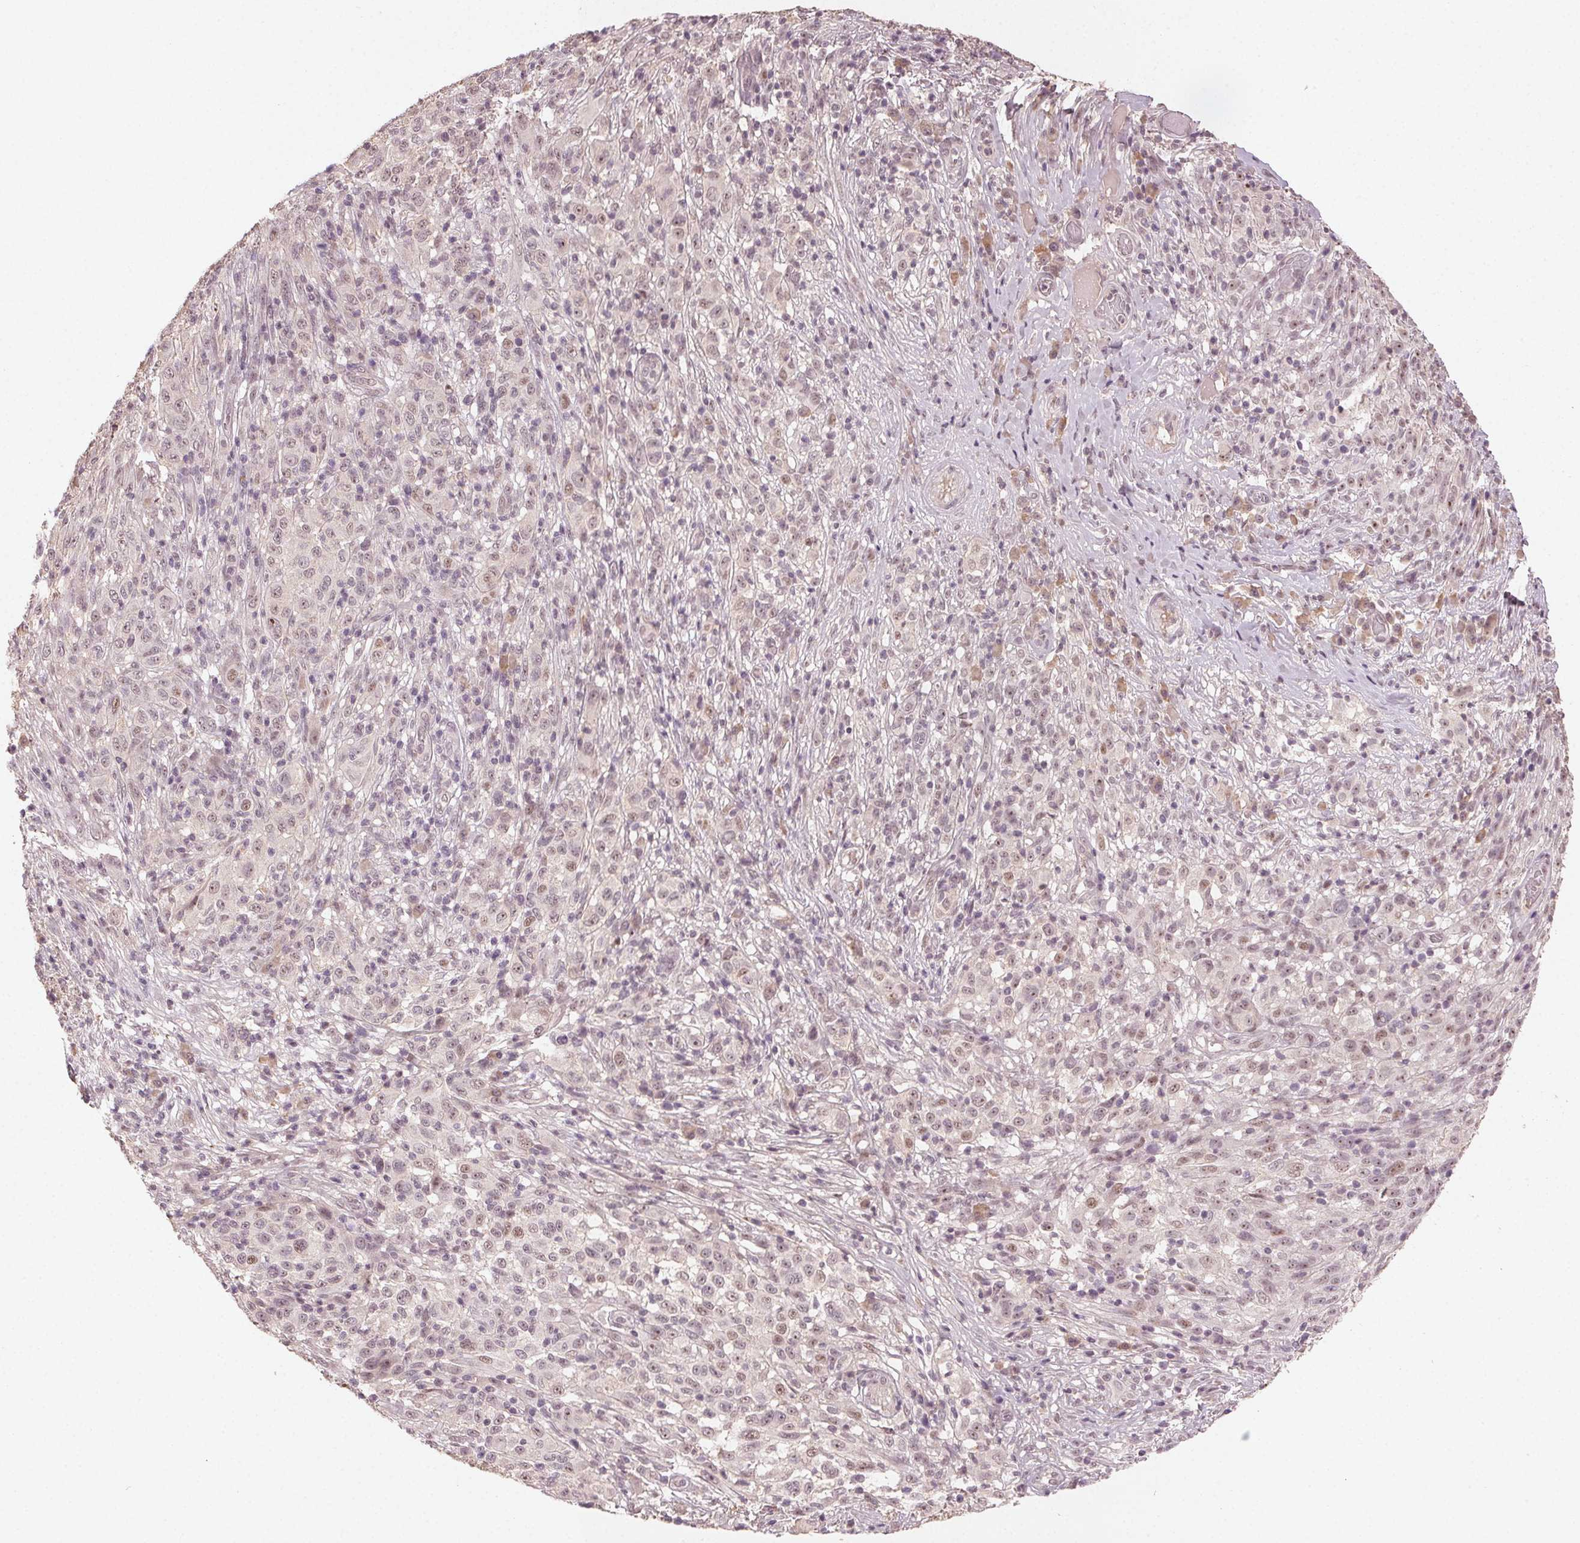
{"staining": {"intensity": "negative", "quantity": "none", "location": "none"}, "tissue": "melanoma", "cell_type": "Tumor cells", "image_type": "cancer", "snomed": [{"axis": "morphology", "description": "Malignant melanoma, NOS"}, {"axis": "topography", "description": "Skin"}], "caption": "Immunohistochemical staining of melanoma reveals no significant expression in tumor cells.", "gene": "TUB", "patient": {"sex": "male", "age": 73}}